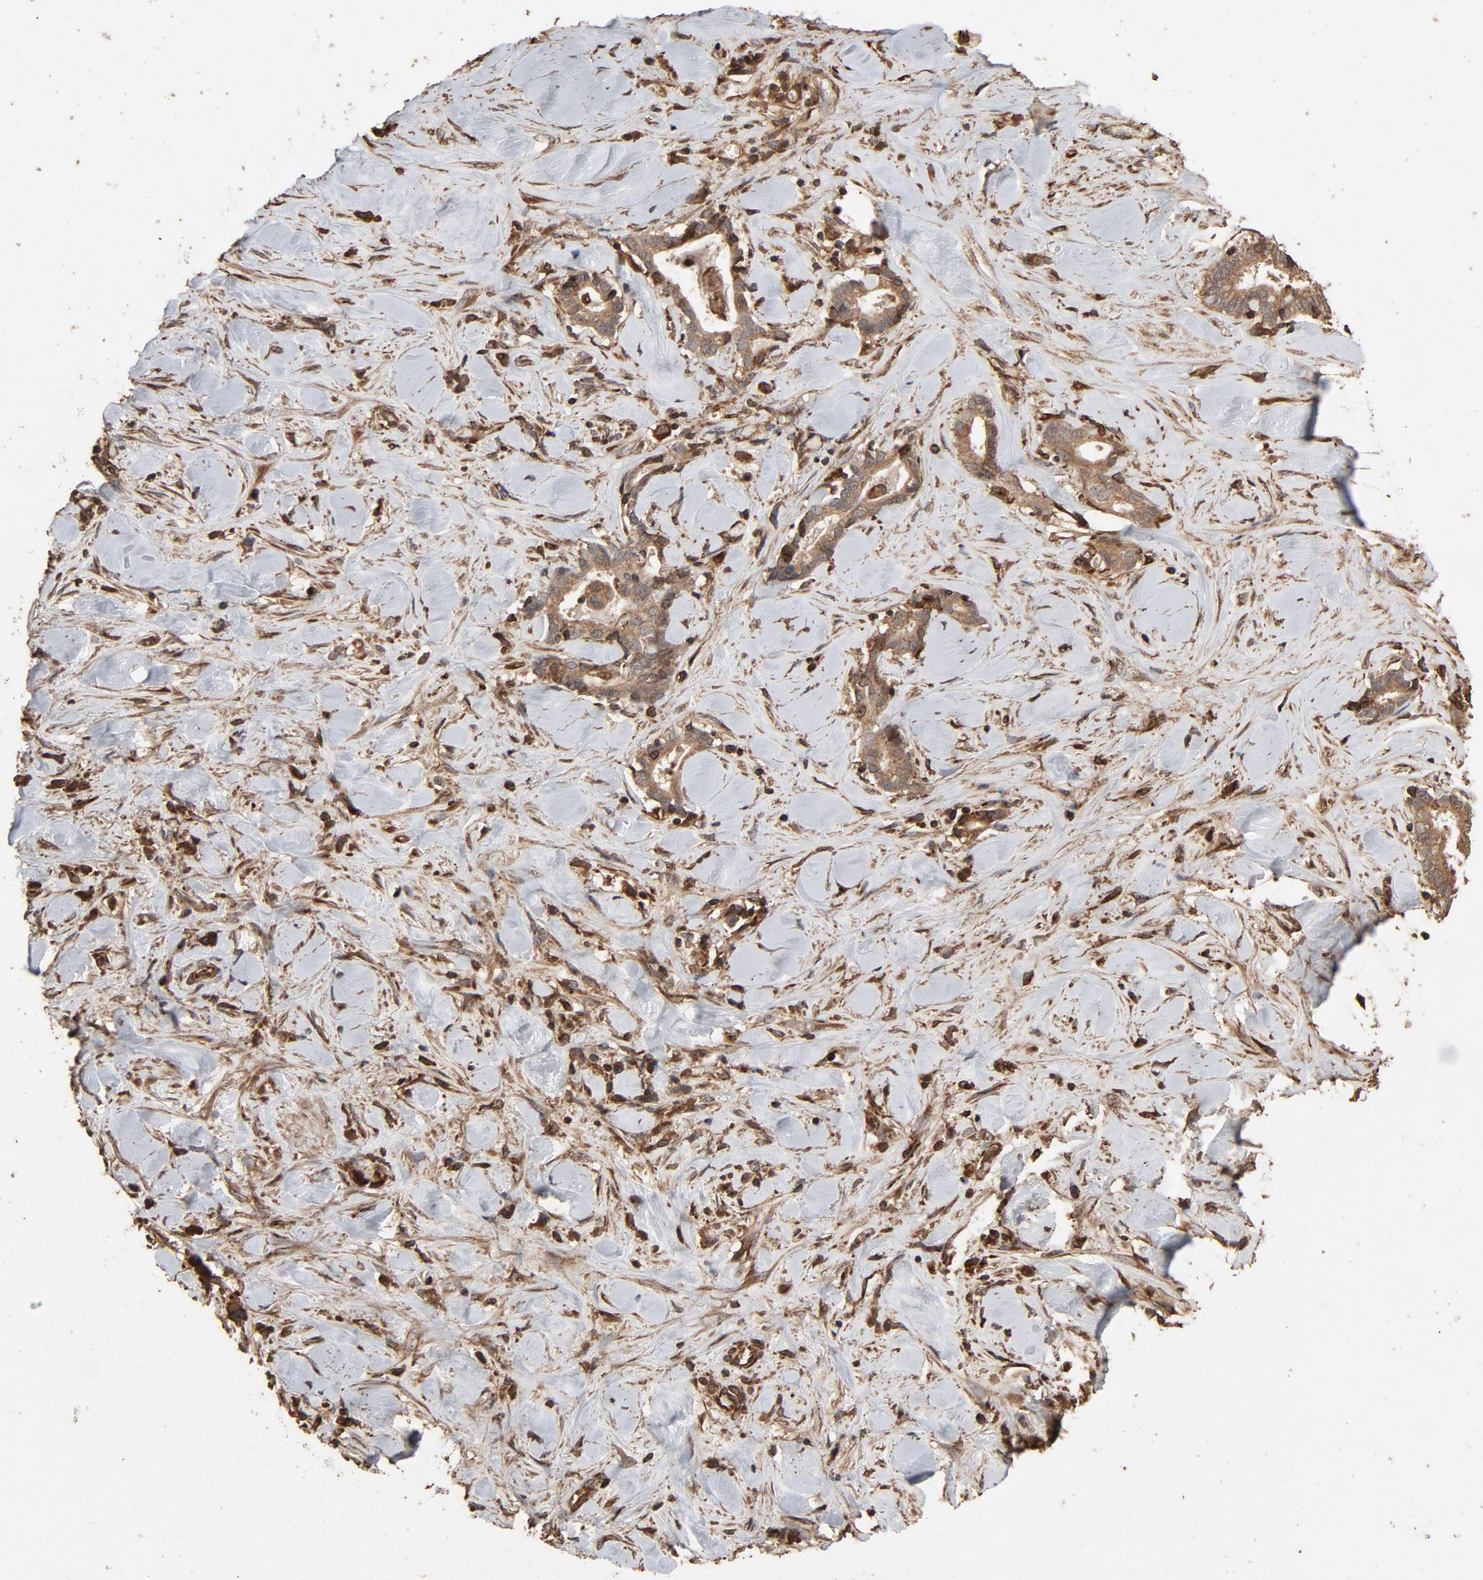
{"staining": {"intensity": "moderate", "quantity": "25%-75%", "location": "cytoplasmic/membranous"}, "tissue": "liver cancer", "cell_type": "Tumor cells", "image_type": "cancer", "snomed": [{"axis": "morphology", "description": "Cholangiocarcinoma"}, {"axis": "topography", "description": "Liver"}], "caption": "This image displays IHC staining of liver cholangiocarcinoma, with medium moderate cytoplasmic/membranous positivity in approximately 25%-75% of tumor cells.", "gene": "RPS6KA6", "patient": {"sex": "male", "age": 57}}